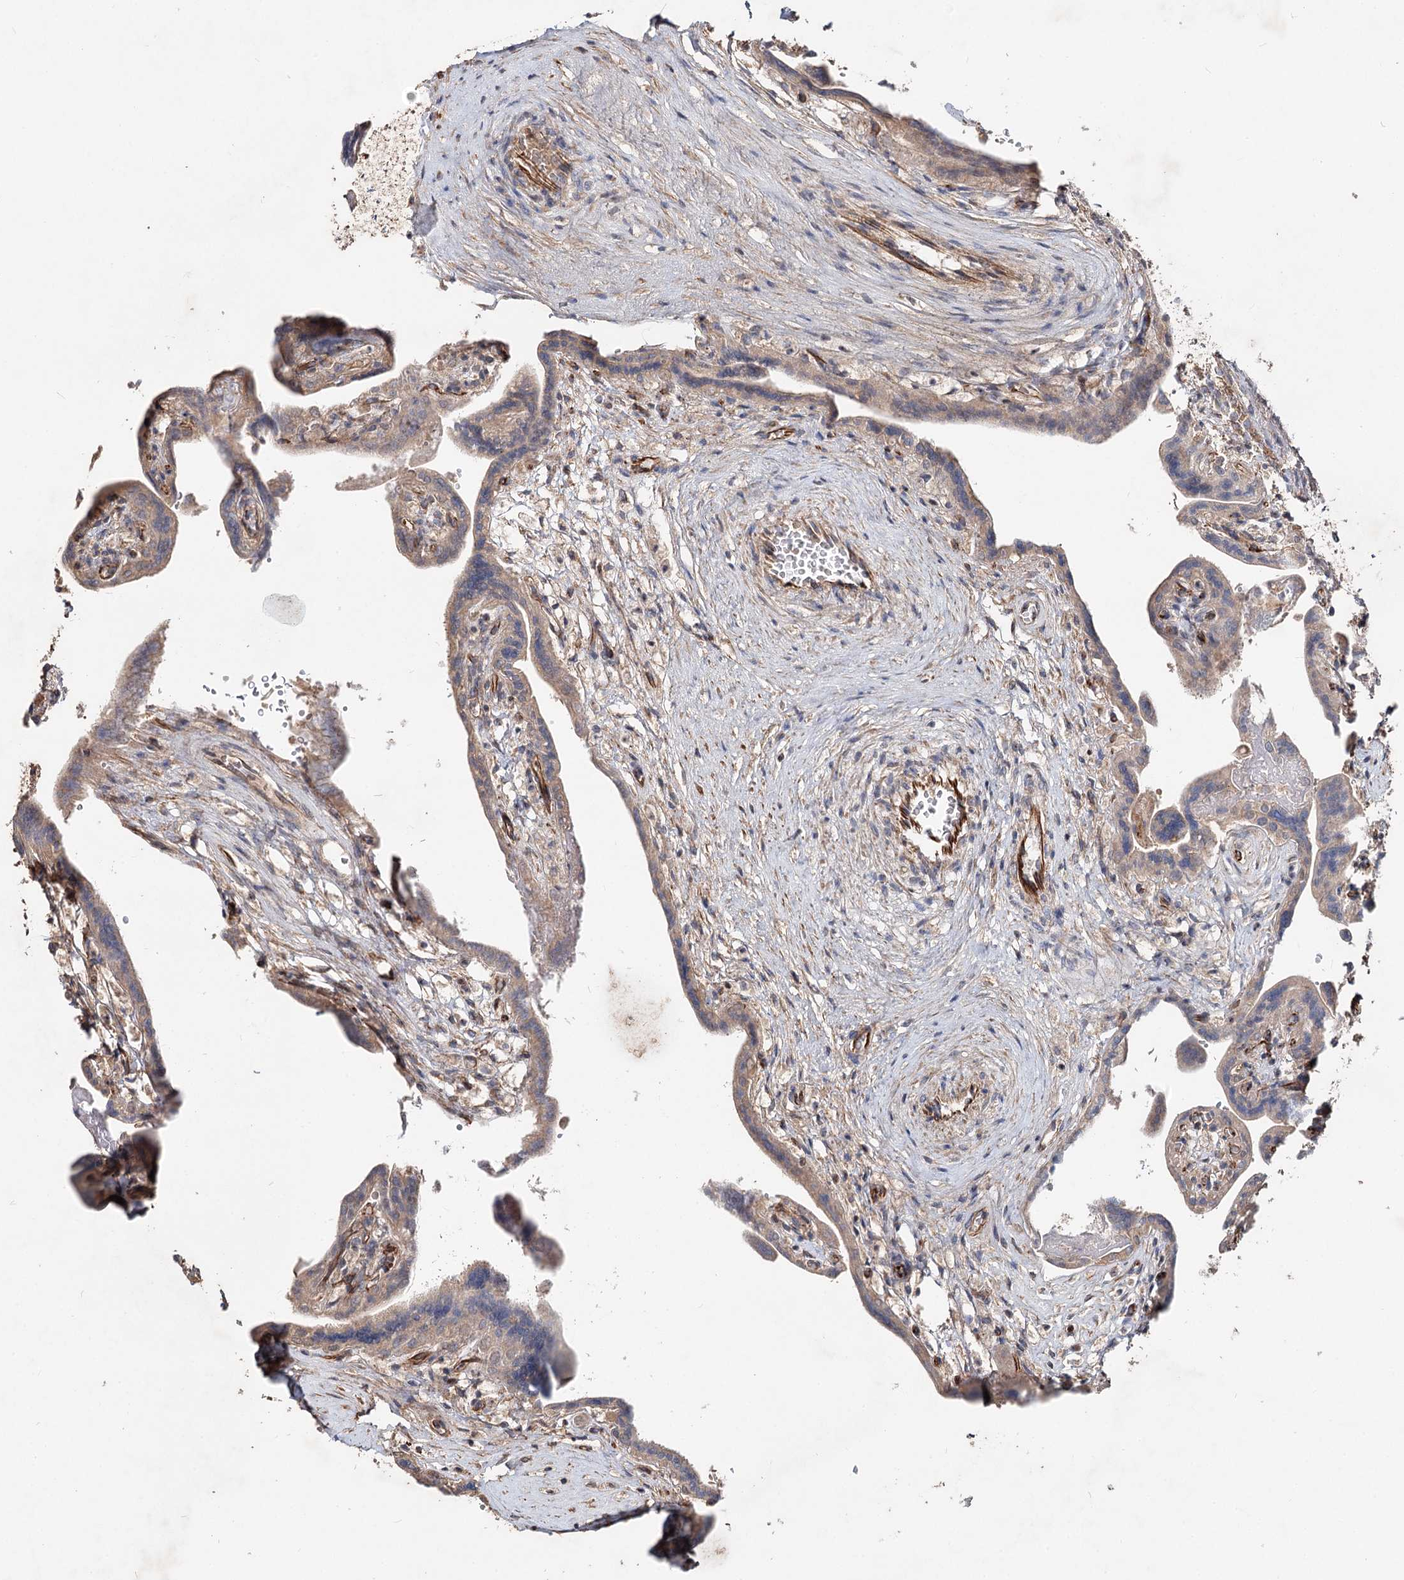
{"staining": {"intensity": "moderate", "quantity": "25%-75%", "location": "cytoplasmic/membranous"}, "tissue": "placenta", "cell_type": "Trophoblastic cells", "image_type": "normal", "snomed": [{"axis": "morphology", "description": "Normal tissue, NOS"}, {"axis": "topography", "description": "Placenta"}], "caption": "Brown immunohistochemical staining in unremarkable human placenta shows moderate cytoplasmic/membranous staining in about 25%-75% of trophoblastic cells. (DAB = brown stain, brightfield microscopy at high magnification).", "gene": "SPART", "patient": {"sex": "female", "age": 37}}